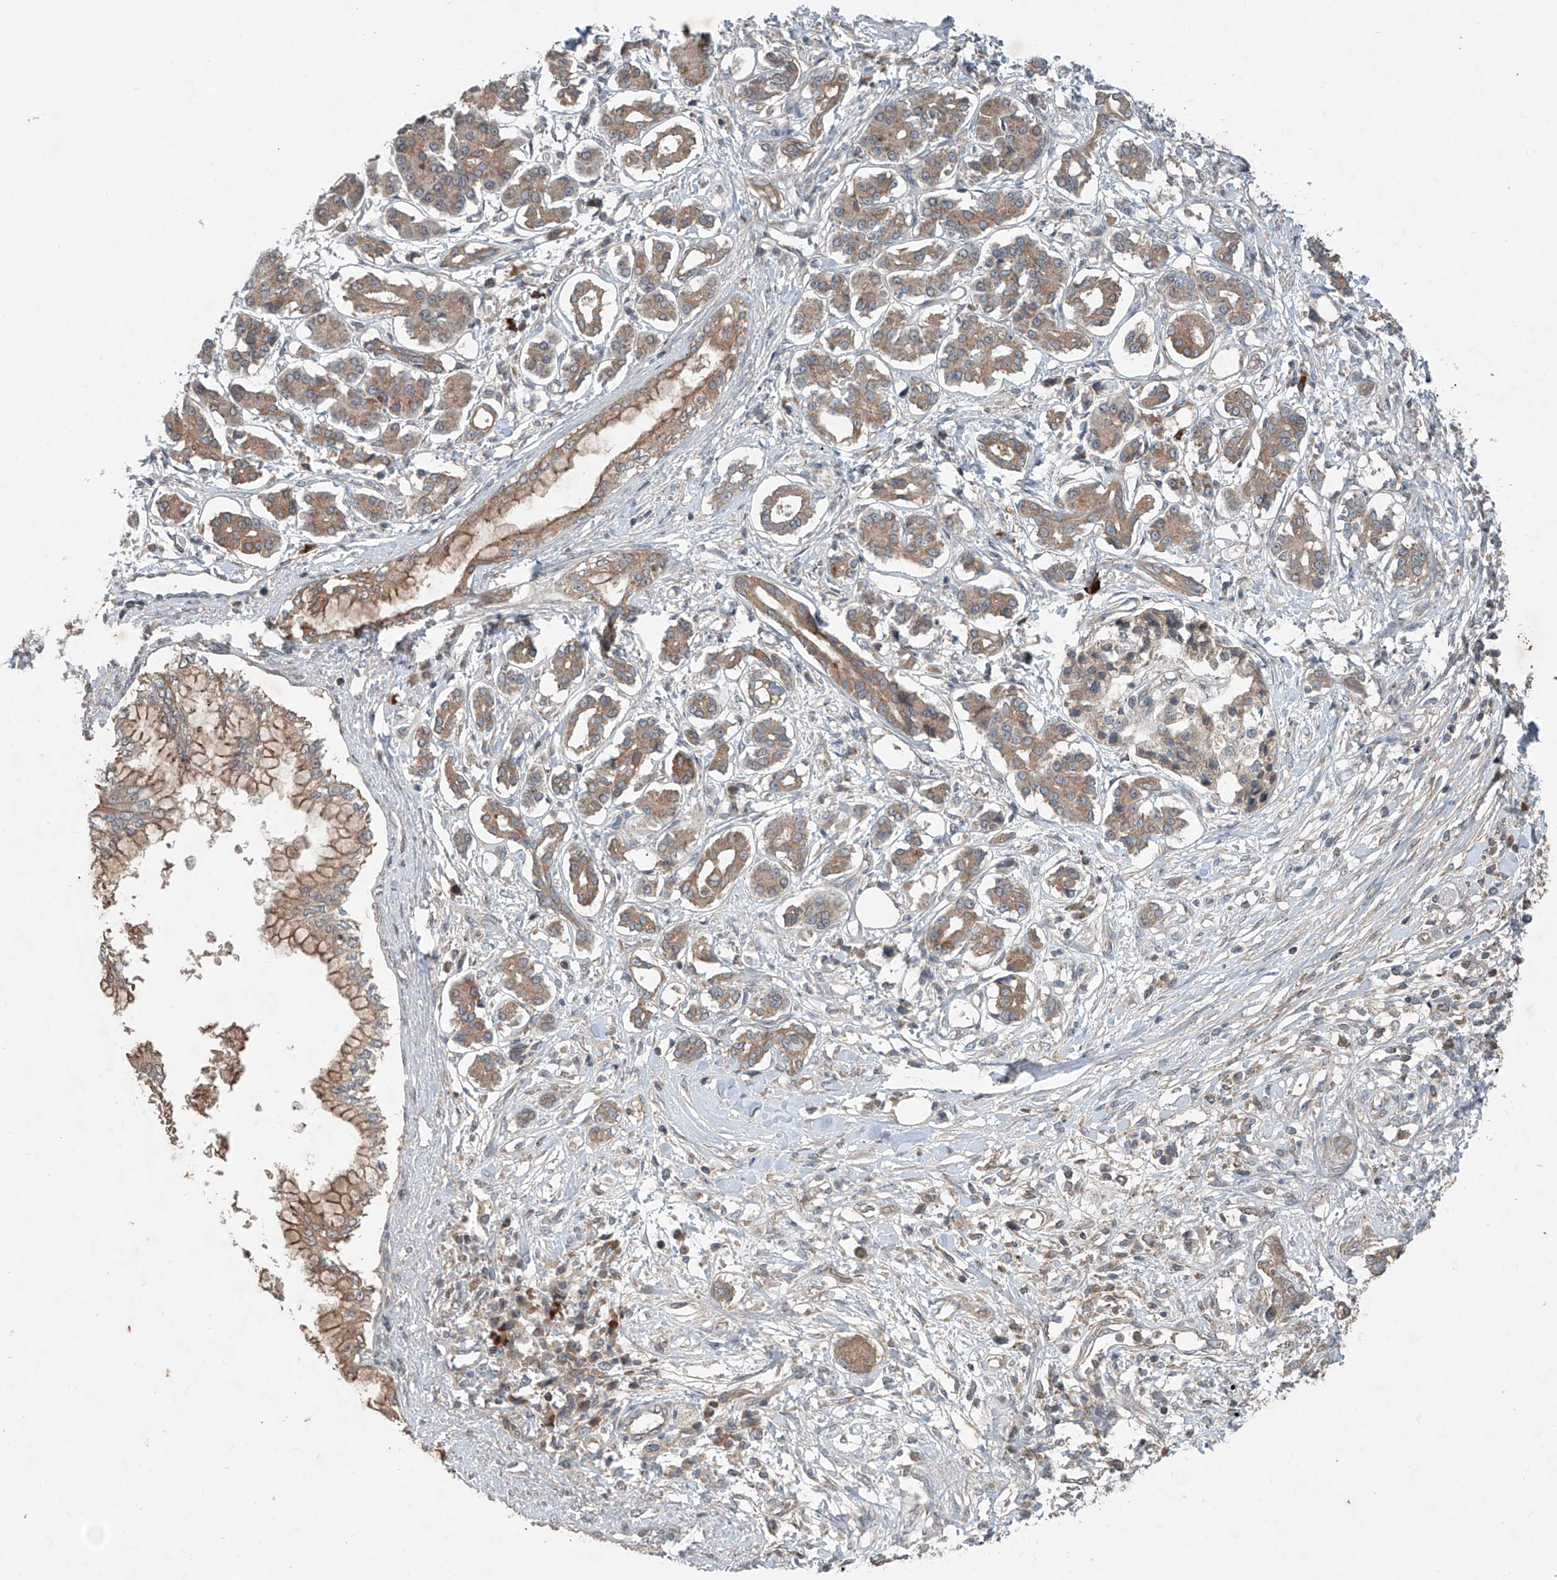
{"staining": {"intensity": "moderate", "quantity": ">75%", "location": "cytoplasmic/membranous"}, "tissue": "pancreatic cancer", "cell_type": "Tumor cells", "image_type": "cancer", "snomed": [{"axis": "morphology", "description": "Adenocarcinoma, NOS"}, {"axis": "topography", "description": "Pancreas"}], "caption": "IHC (DAB) staining of pancreatic adenocarcinoma reveals moderate cytoplasmic/membranous protein staining in about >75% of tumor cells. Immunohistochemistry (ihc) stains the protein of interest in brown and the nuclei are stained blue.", "gene": "ADAM23", "patient": {"sex": "female", "age": 56}}